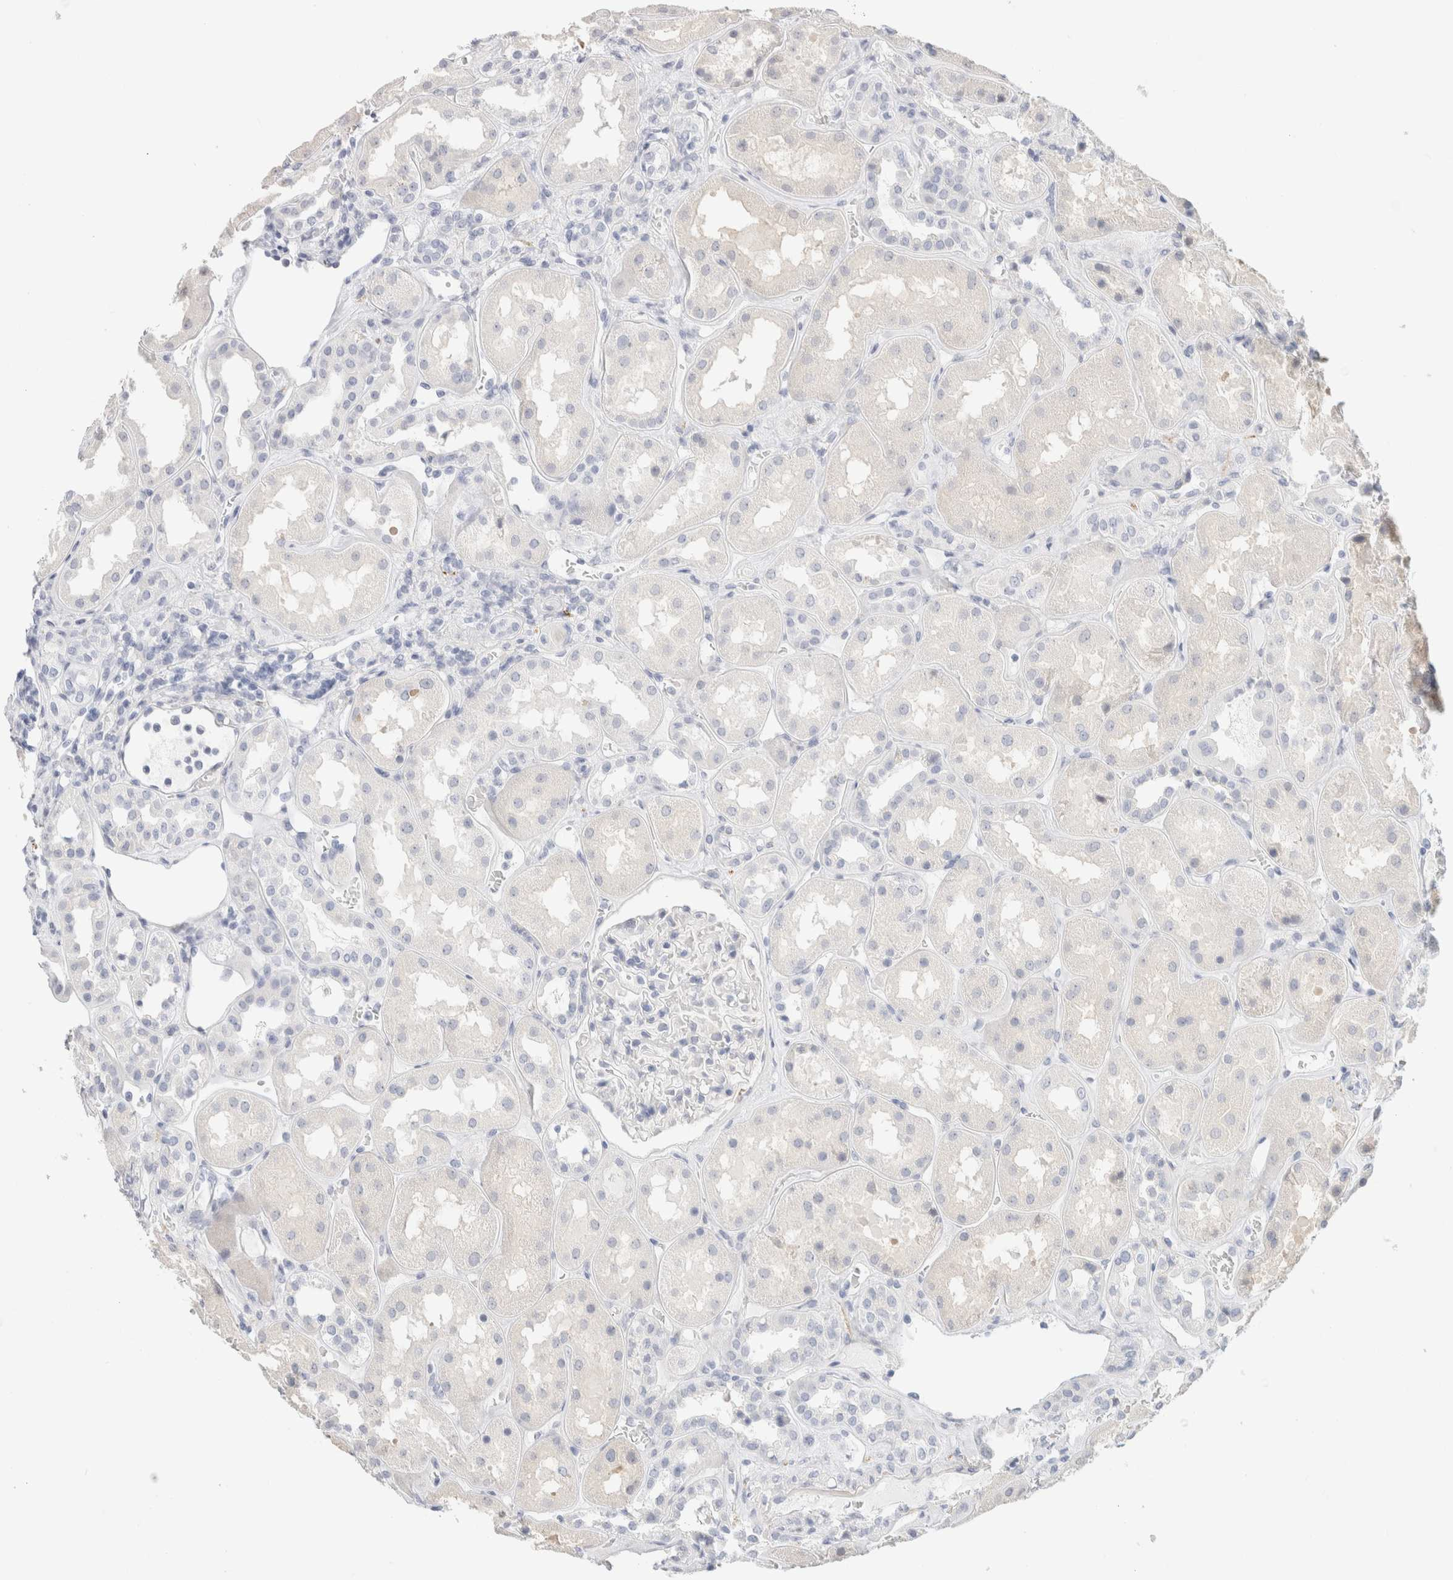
{"staining": {"intensity": "negative", "quantity": "none", "location": "none"}, "tissue": "kidney", "cell_type": "Cells in glomeruli", "image_type": "normal", "snomed": [{"axis": "morphology", "description": "Normal tissue, NOS"}, {"axis": "topography", "description": "Kidney"}], "caption": "Immunohistochemistry (IHC) micrograph of unremarkable kidney: kidney stained with DAB exhibits no significant protein expression in cells in glomeruli.", "gene": "RTN4", "patient": {"sex": "male", "age": 70}}